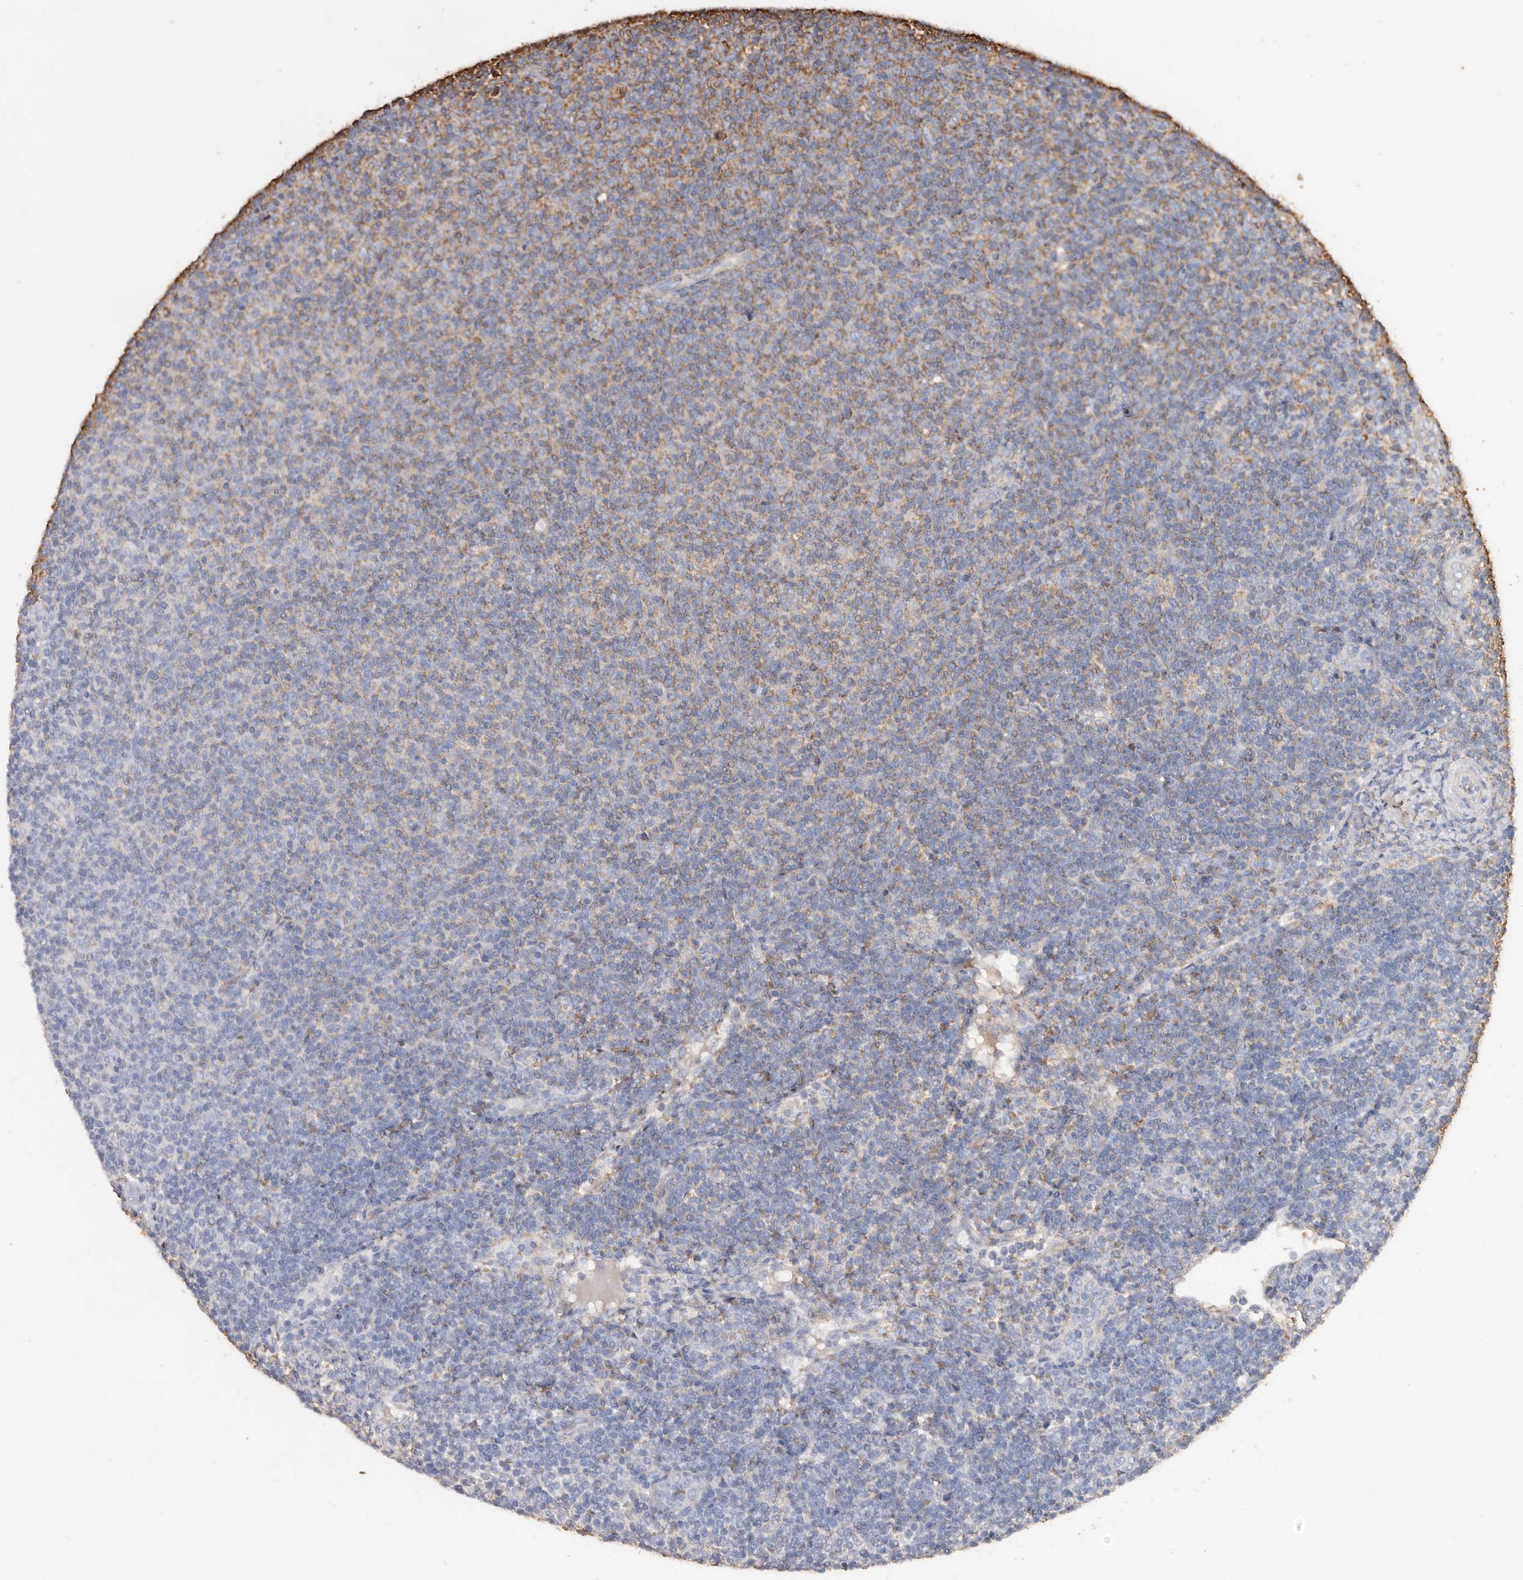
{"staining": {"intensity": "negative", "quantity": "none", "location": "none"}, "tissue": "lymphoma", "cell_type": "Tumor cells", "image_type": "cancer", "snomed": [{"axis": "morphology", "description": "Malignant lymphoma, non-Hodgkin's type, Low grade"}, {"axis": "topography", "description": "Lymph node"}], "caption": "Immunohistochemistry photomicrograph of neoplastic tissue: human malignant lymphoma, non-Hodgkin's type (low-grade) stained with DAB reveals no significant protein expression in tumor cells. The staining was performed using DAB (3,3'-diaminobenzidine) to visualize the protein expression in brown, while the nuclei were stained in blue with hematoxylin (Magnification: 20x).", "gene": "COQ8B", "patient": {"sex": "male", "age": 66}}